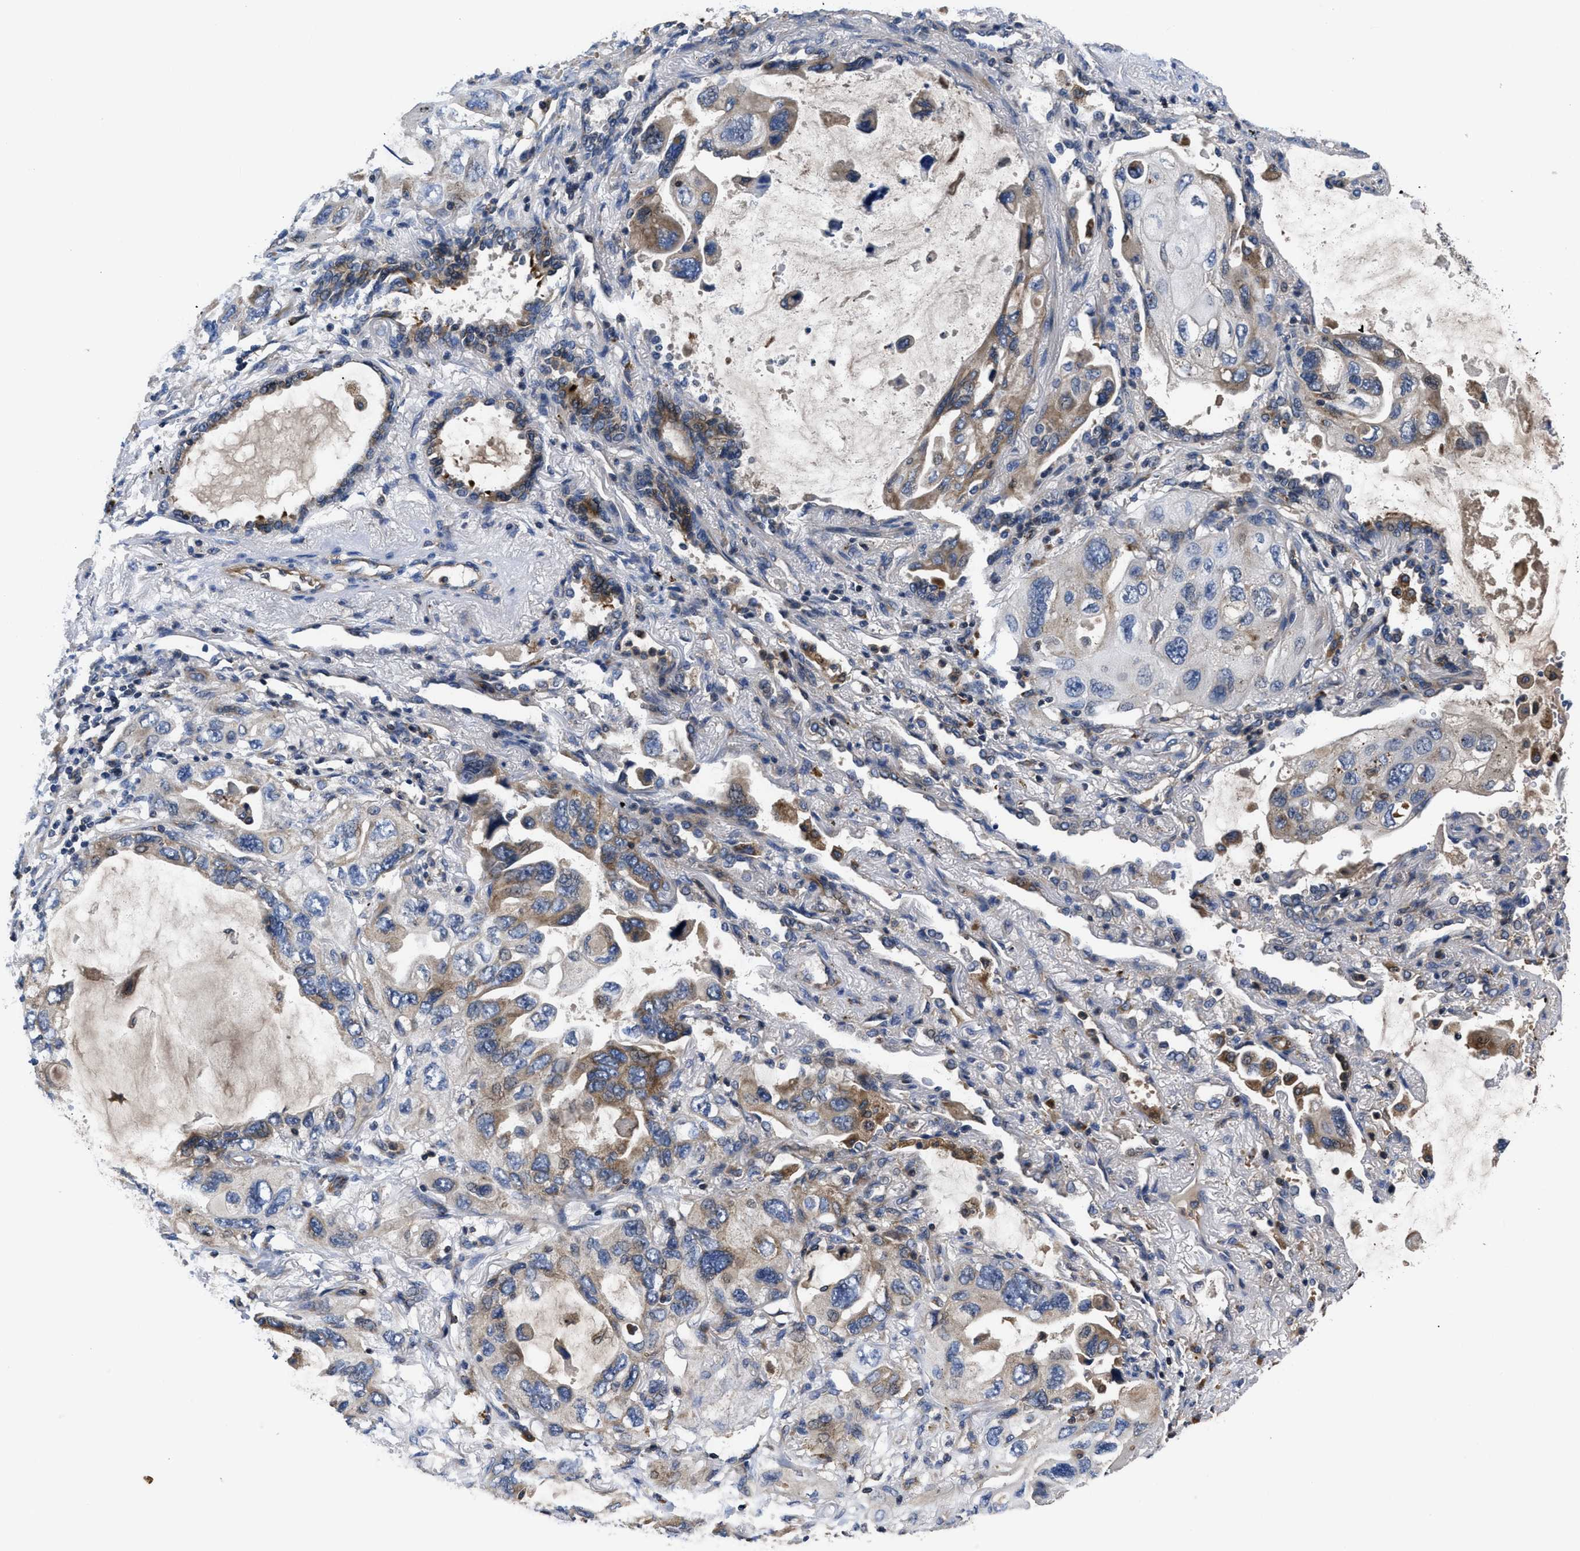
{"staining": {"intensity": "moderate", "quantity": ">75%", "location": "cytoplasmic/membranous"}, "tissue": "lung cancer", "cell_type": "Tumor cells", "image_type": "cancer", "snomed": [{"axis": "morphology", "description": "Squamous cell carcinoma, NOS"}, {"axis": "topography", "description": "Lung"}], "caption": "The photomicrograph demonstrates staining of lung cancer, revealing moderate cytoplasmic/membranous protein expression (brown color) within tumor cells. (Stains: DAB in brown, nuclei in blue, Microscopy: brightfield microscopy at high magnification).", "gene": "YBEY", "patient": {"sex": "female", "age": 73}}